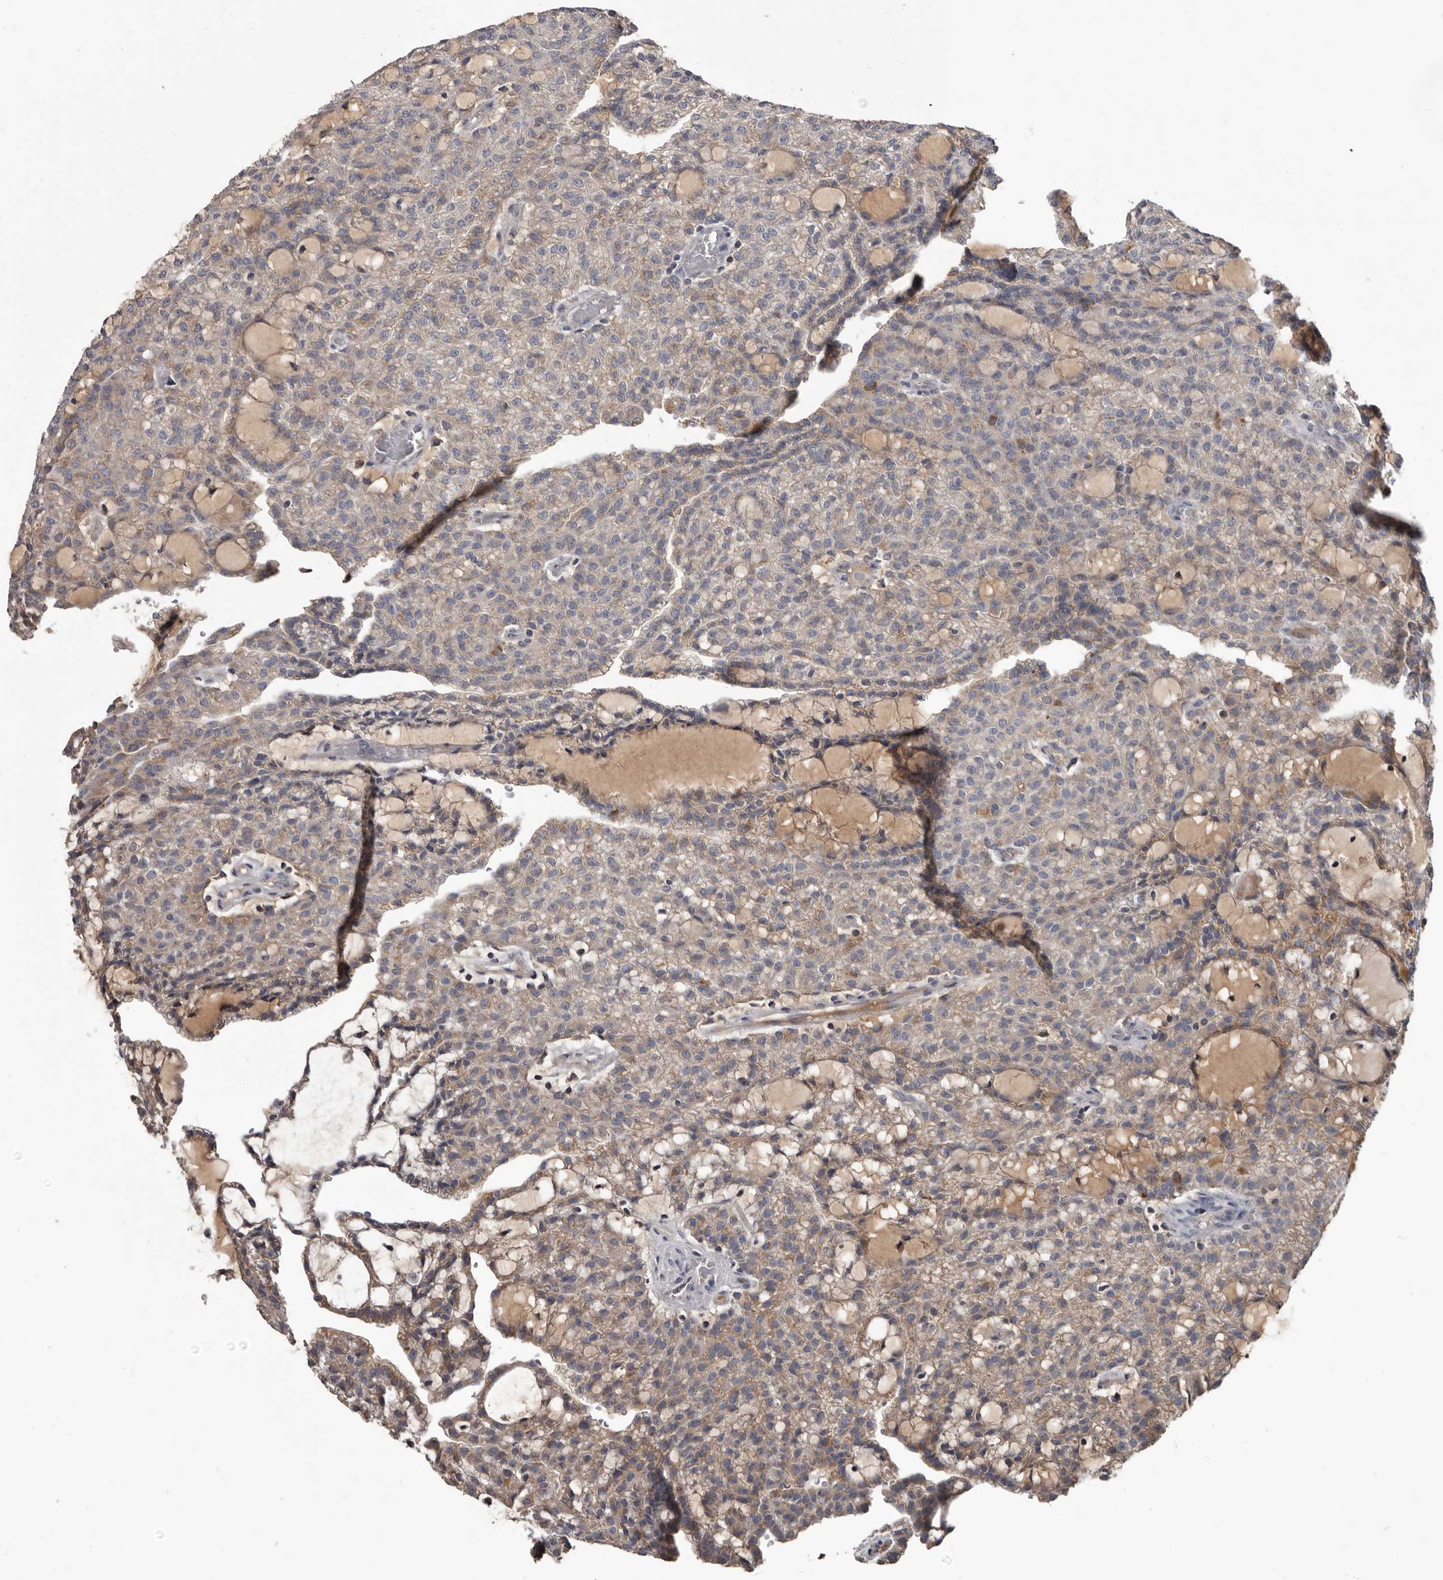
{"staining": {"intensity": "weak", "quantity": "25%-75%", "location": "cytoplasmic/membranous"}, "tissue": "renal cancer", "cell_type": "Tumor cells", "image_type": "cancer", "snomed": [{"axis": "morphology", "description": "Adenocarcinoma, NOS"}, {"axis": "topography", "description": "Kidney"}], "caption": "Immunohistochemistry of human renal cancer demonstrates low levels of weak cytoplasmic/membranous staining in approximately 25%-75% of tumor cells.", "gene": "ALDH5A1", "patient": {"sex": "male", "age": 63}}